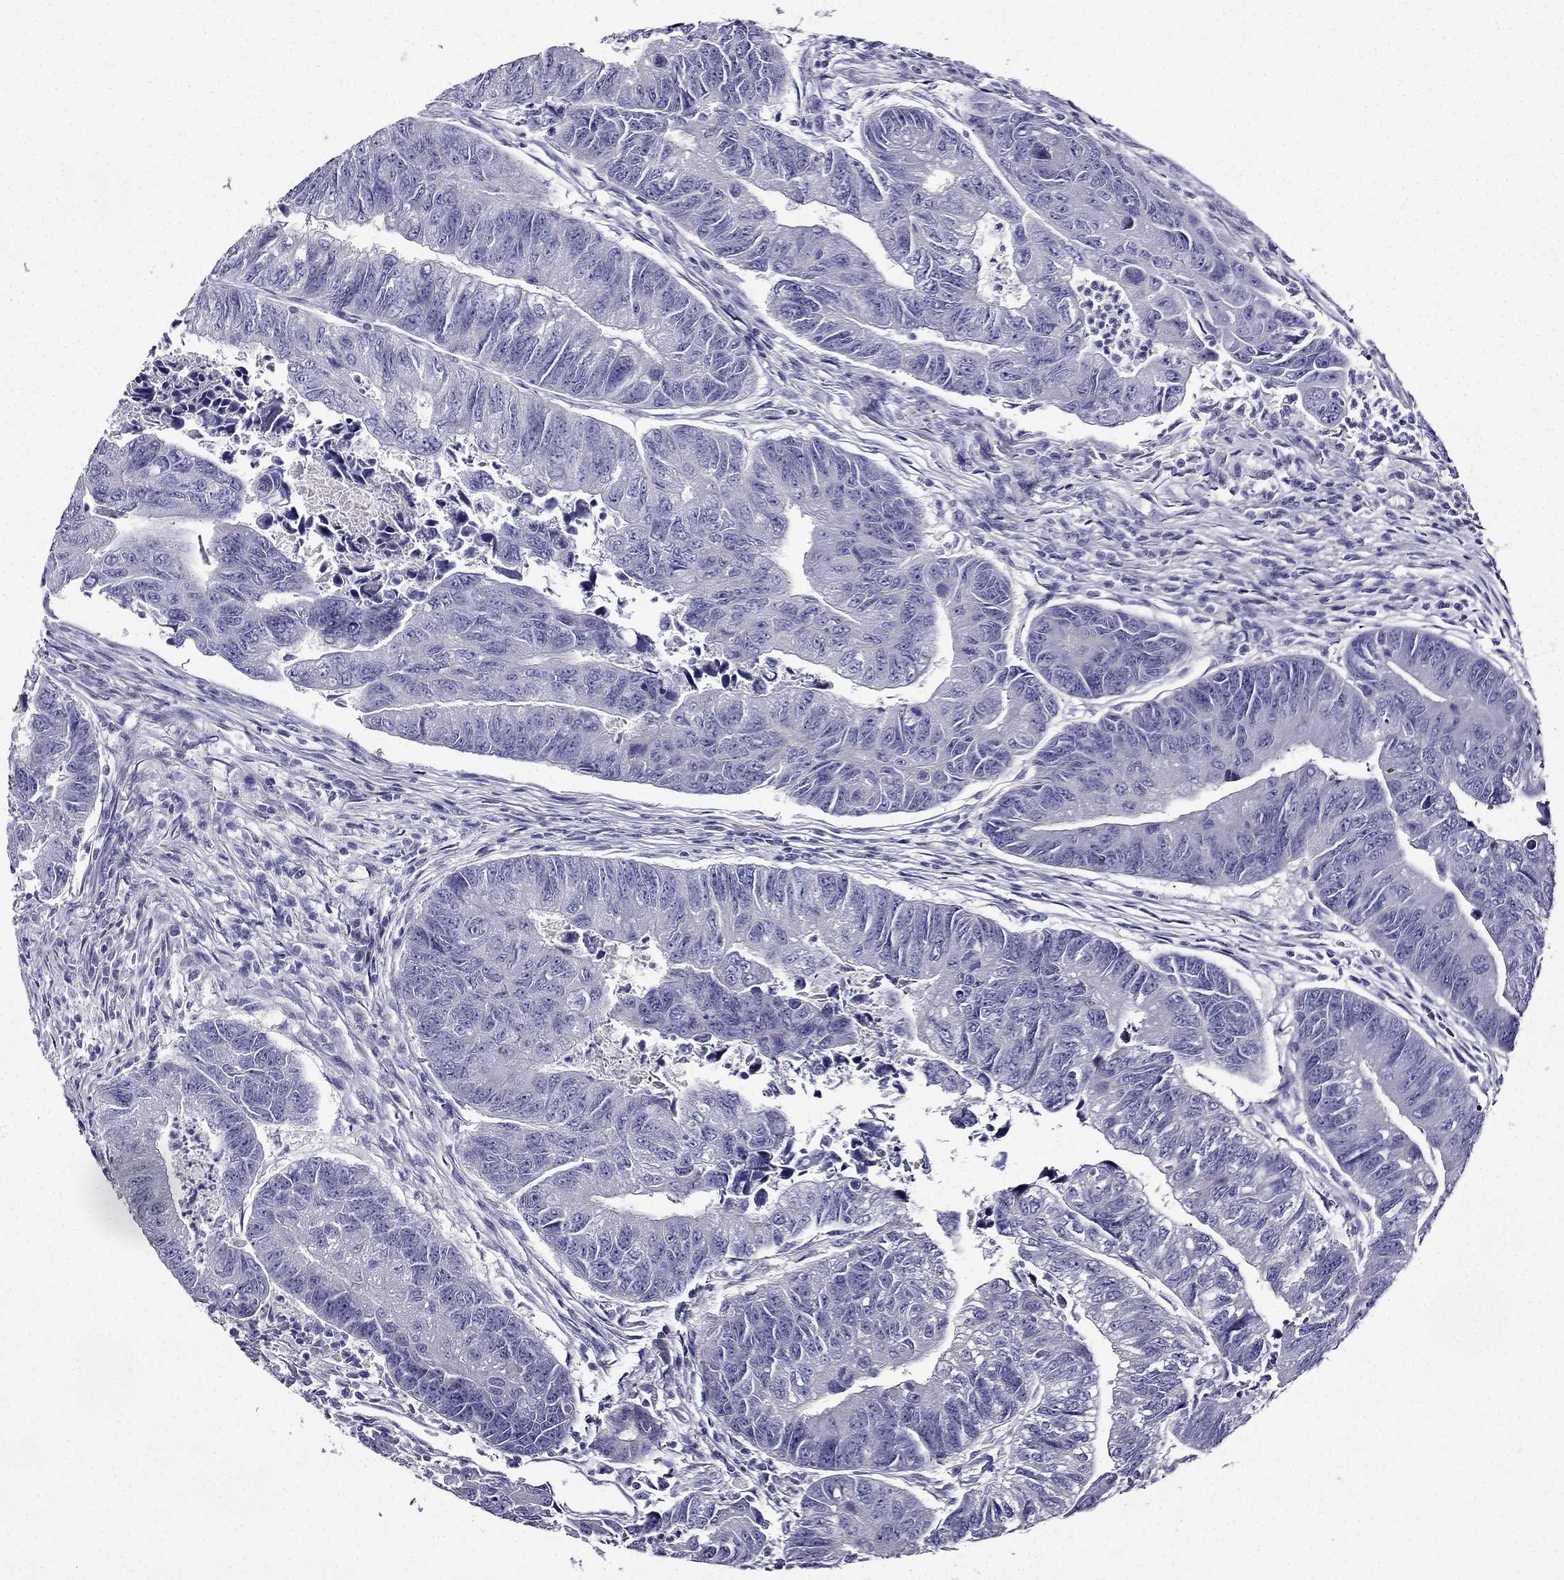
{"staining": {"intensity": "negative", "quantity": "none", "location": "none"}, "tissue": "colorectal cancer", "cell_type": "Tumor cells", "image_type": "cancer", "snomed": [{"axis": "morphology", "description": "Adenocarcinoma, NOS"}, {"axis": "topography", "description": "Colon"}], "caption": "An immunohistochemistry image of adenocarcinoma (colorectal) is shown. There is no staining in tumor cells of adenocarcinoma (colorectal).", "gene": "TMEM266", "patient": {"sex": "female", "age": 65}}